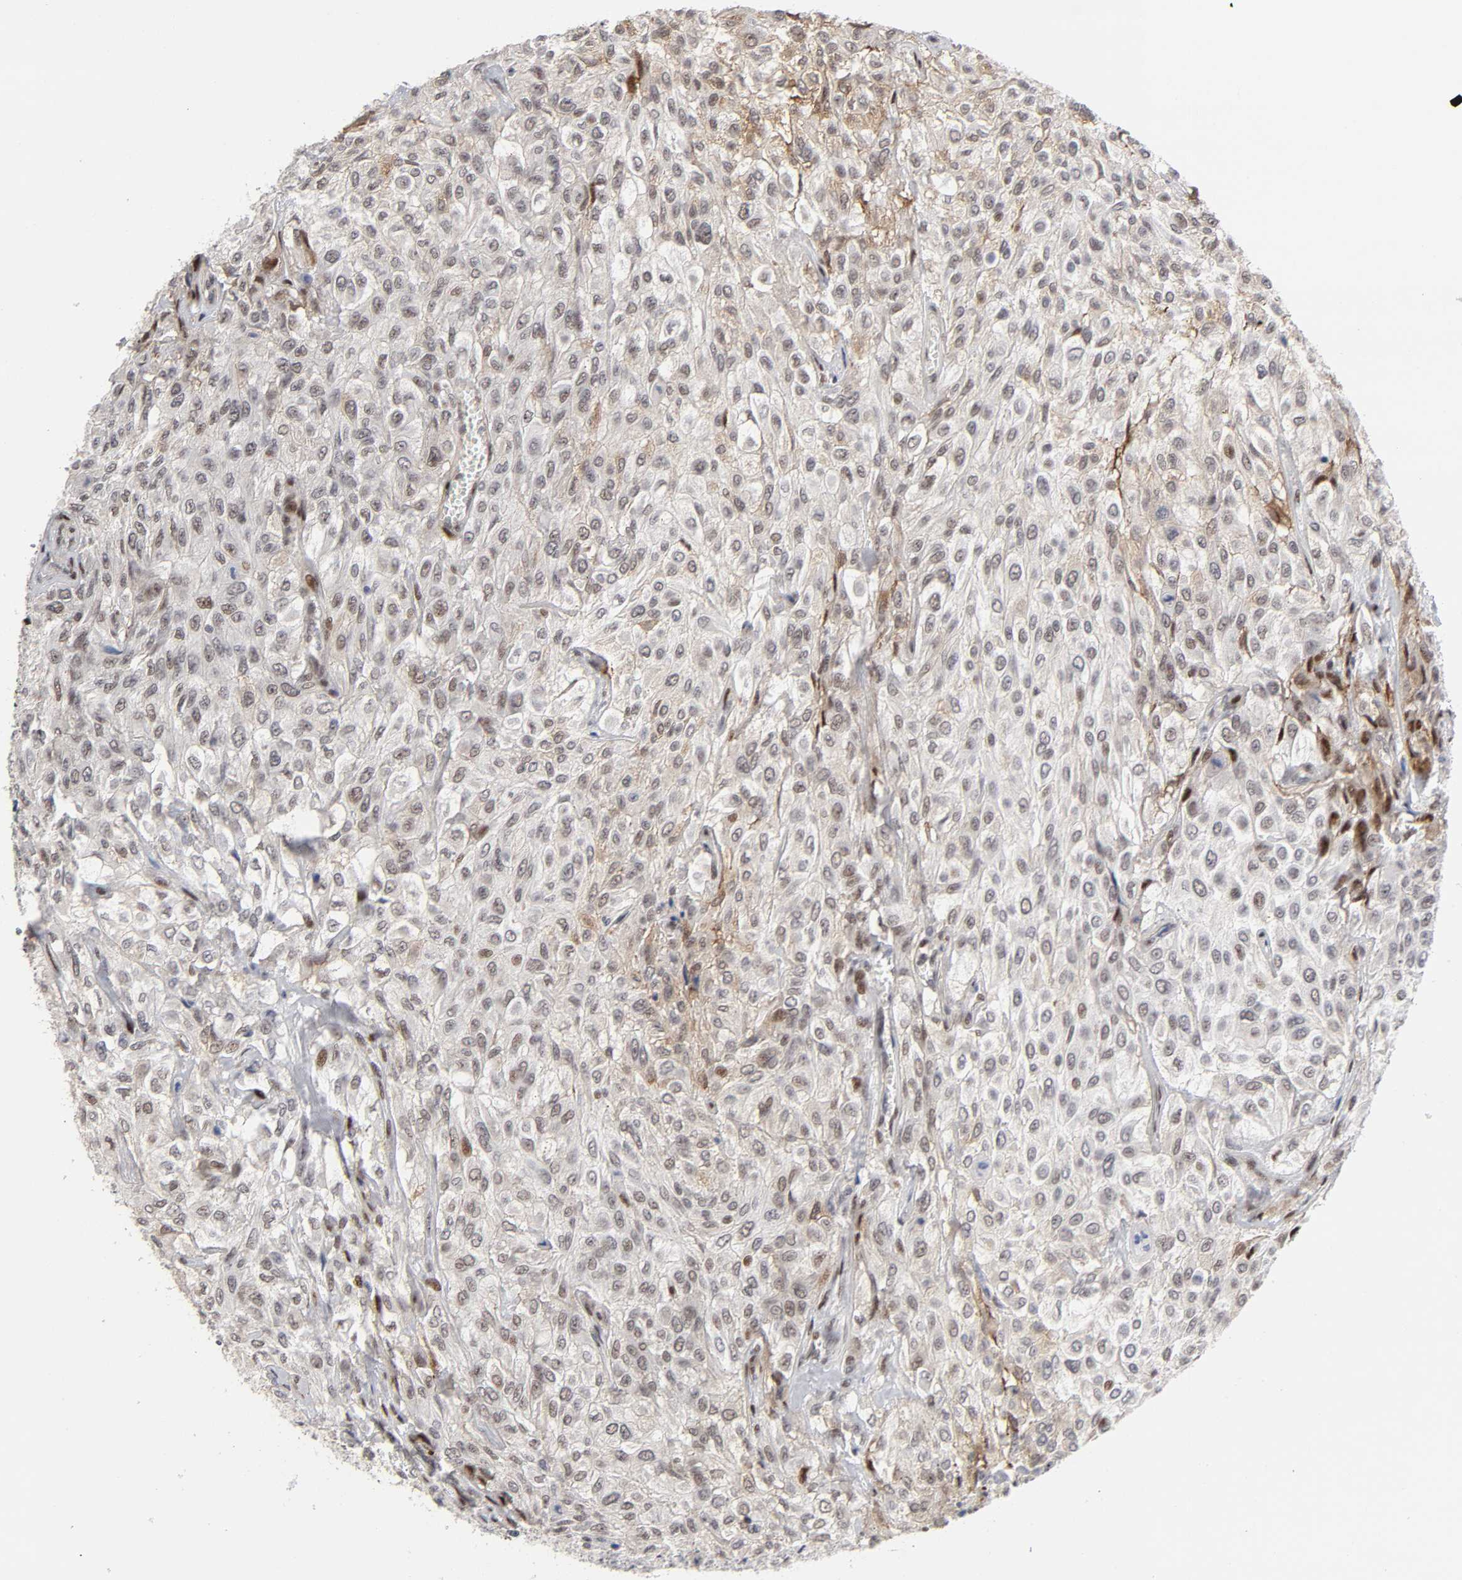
{"staining": {"intensity": "weak", "quantity": "25%-75%", "location": "cytoplasmic/membranous,nuclear"}, "tissue": "urothelial cancer", "cell_type": "Tumor cells", "image_type": "cancer", "snomed": [{"axis": "morphology", "description": "Urothelial carcinoma, High grade"}, {"axis": "topography", "description": "Urinary bladder"}], "caption": "Immunohistochemistry (DAB) staining of urothelial cancer reveals weak cytoplasmic/membranous and nuclear protein staining in about 25%-75% of tumor cells.", "gene": "STK38", "patient": {"sex": "male", "age": 57}}